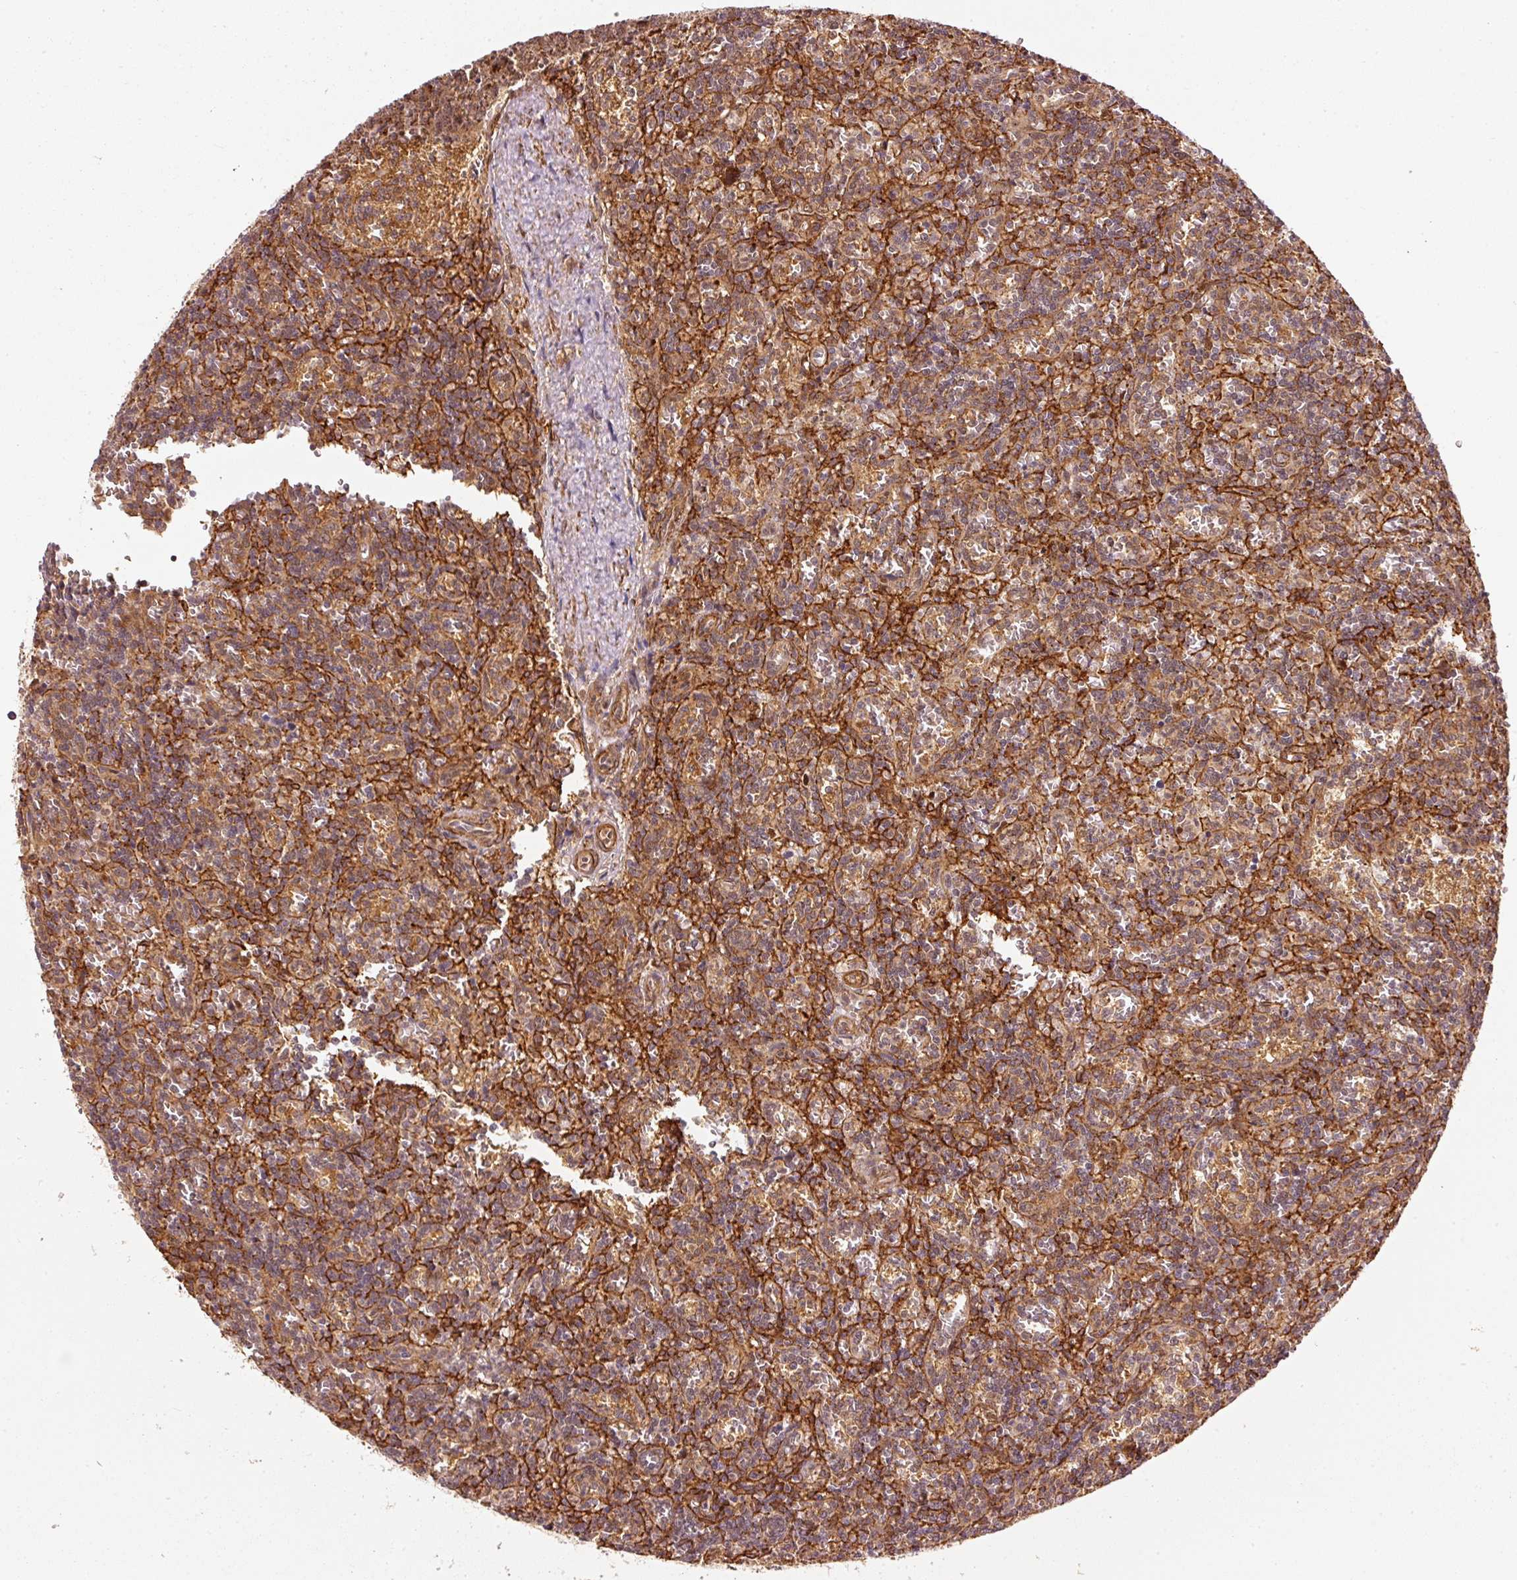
{"staining": {"intensity": "weak", "quantity": ">75%", "location": "cytoplasmic/membranous"}, "tissue": "lymphoma", "cell_type": "Tumor cells", "image_type": "cancer", "snomed": [{"axis": "morphology", "description": "Malignant lymphoma, non-Hodgkin's type, Low grade"}, {"axis": "topography", "description": "Spleen"}], "caption": "Brown immunohistochemical staining in malignant lymphoma, non-Hodgkin's type (low-grade) reveals weak cytoplasmic/membranous positivity in about >75% of tumor cells.", "gene": "PSMD1", "patient": {"sex": "male", "age": 73}}